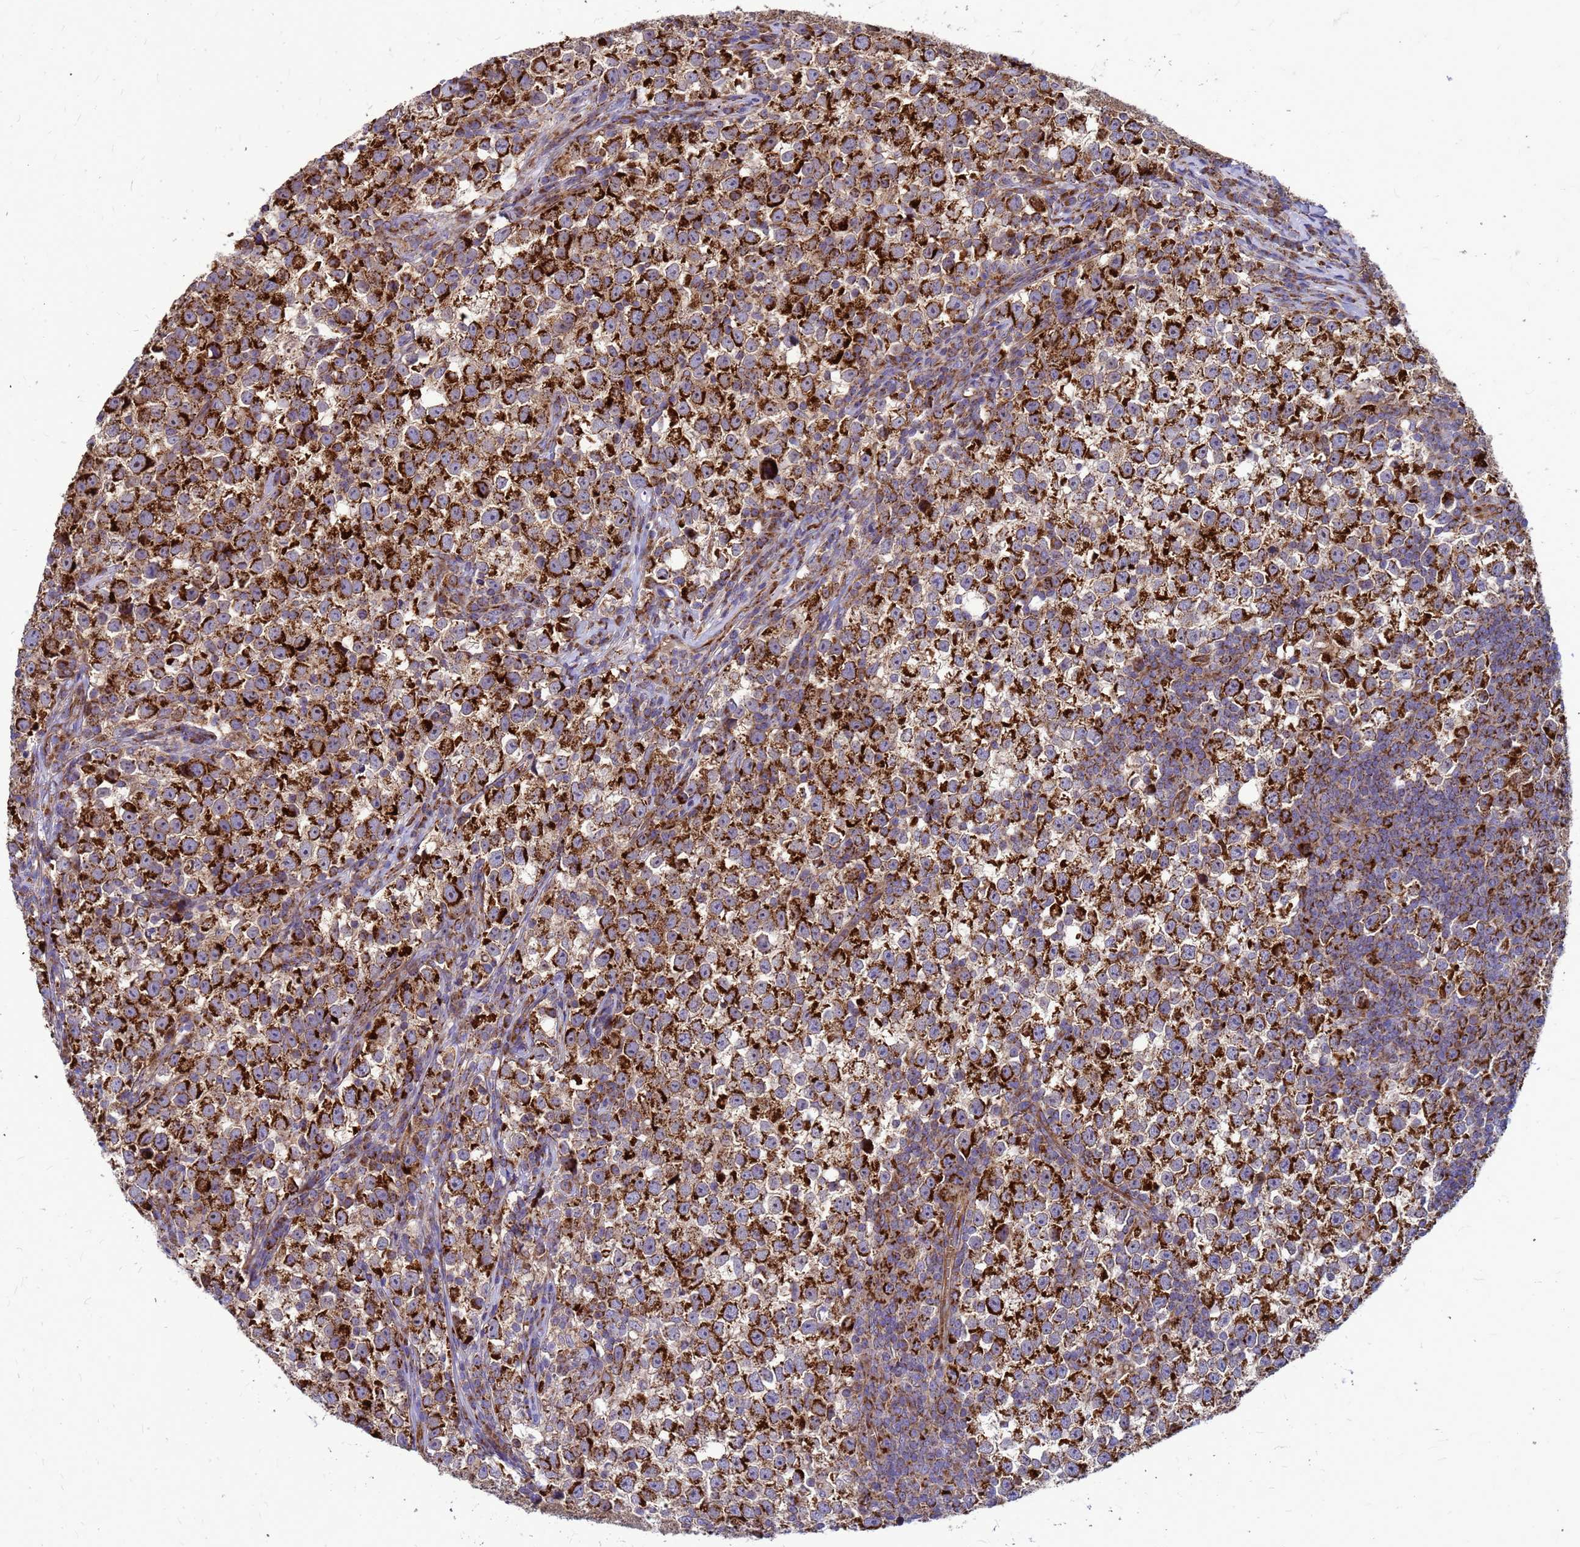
{"staining": {"intensity": "strong", "quantity": ">75%", "location": "cytoplasmic/membranous"}, "tissue": "testis cancer", "cell_type": "Tumor cells", "image_type": "cancer", "snomed": [{"axis": "morphology", "description": "Normal tissue, NOS"}, {"axis": "morphology", "description": "Seminoma, NOS"}, {"axis": "topography", "description": "Testis"}], "caption": "Immunohistochemical staining of human seminoma (testis) exhibits high levels of strong cytoplasmic/membranous protein staining in about >75% of tumor cells.", "gene": "FSTL4", "patient": {"sex": "male", "age": 43}}